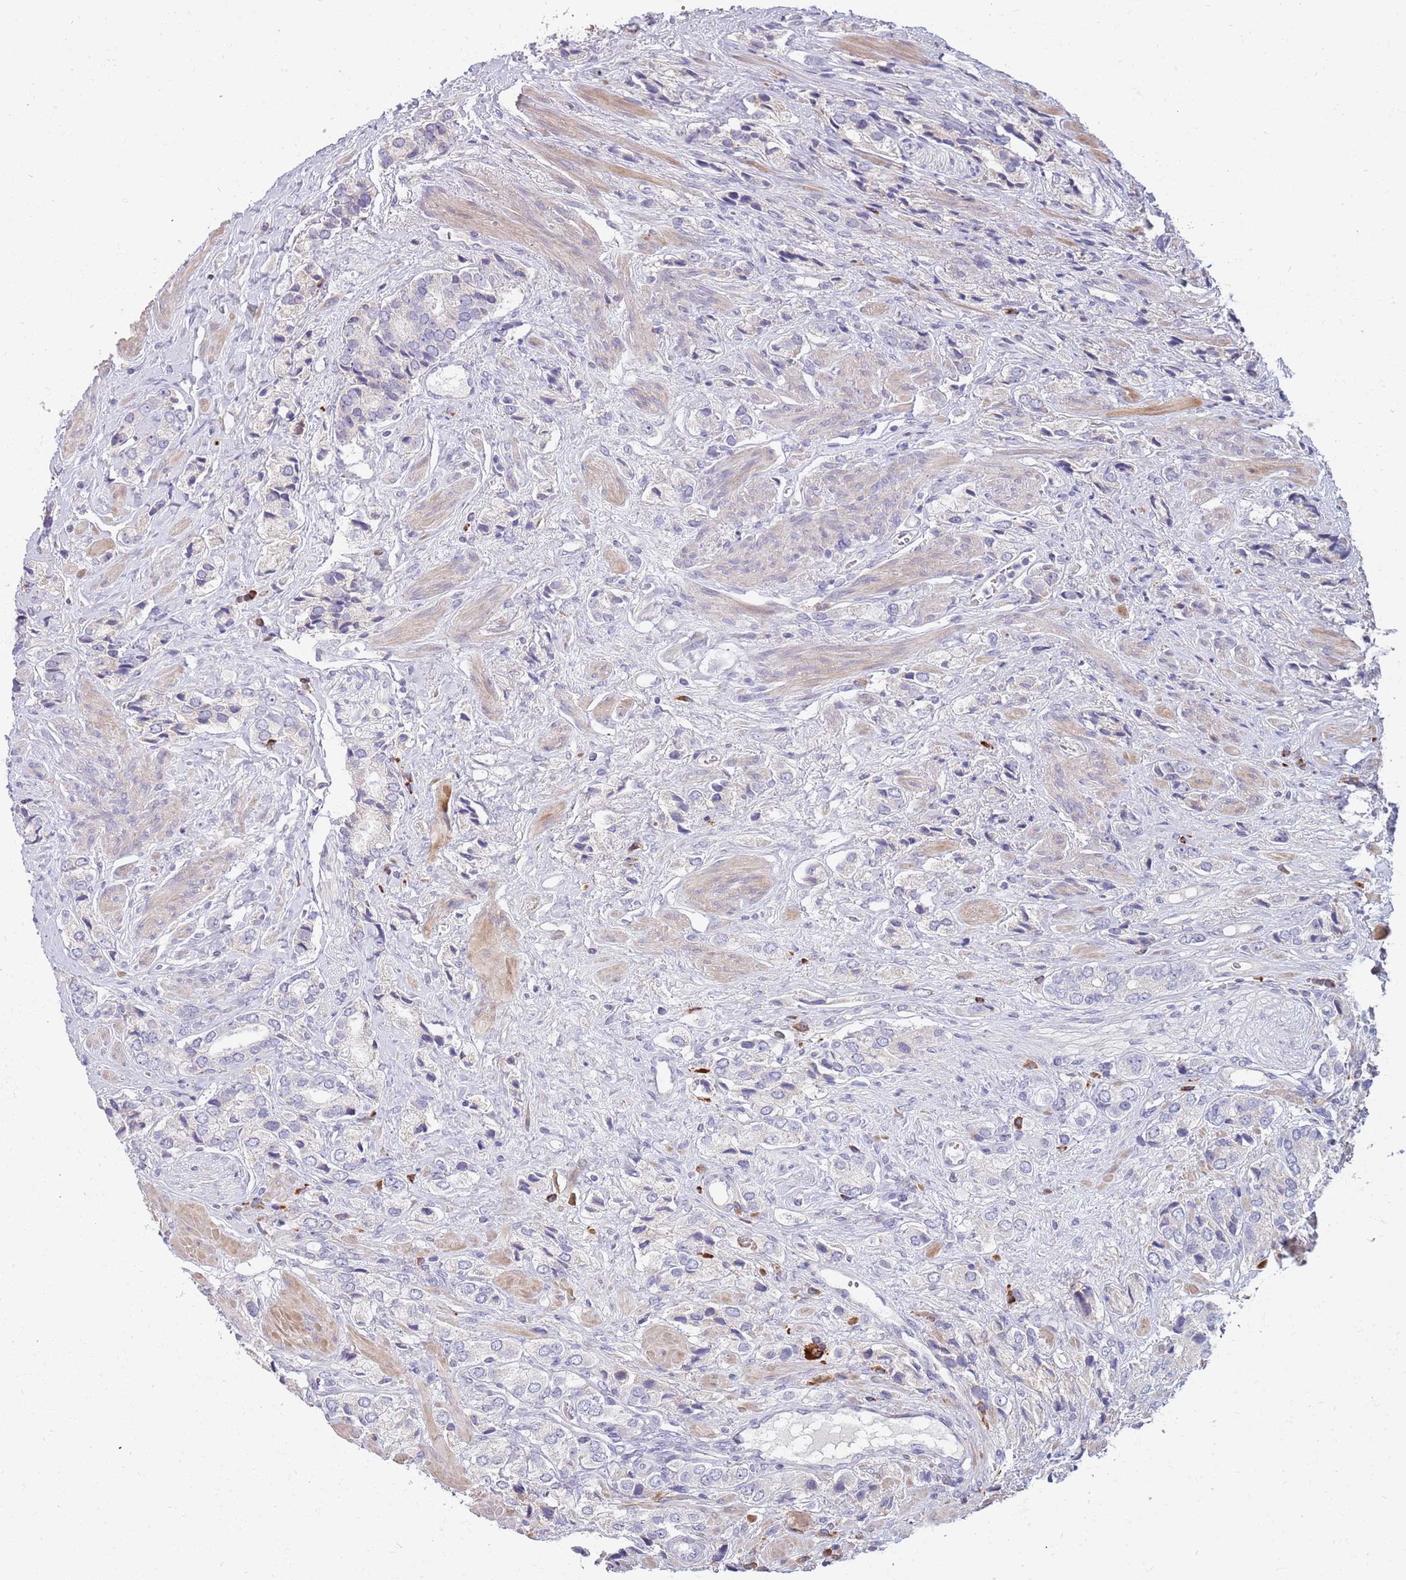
{"staining": {"intensity": "negative", "quantity": "none", "location": "none"}, "tissue": "prostate cancer", "cell_type": "Tumor cells", "image_type": "cancer", "snomed": [{"axis": "morphology", "description": "Adenocarcinoma, High grade"}, {"axis": "topography", "description": "Prostate and seminal vesicle, NOS"}], "caption": "Tumor cells show no significant positivity in prostate cancer (high-grade adenocarcinoma).", "gene": "SUSD1", "patient": {"sex": "male", "age": 64}}